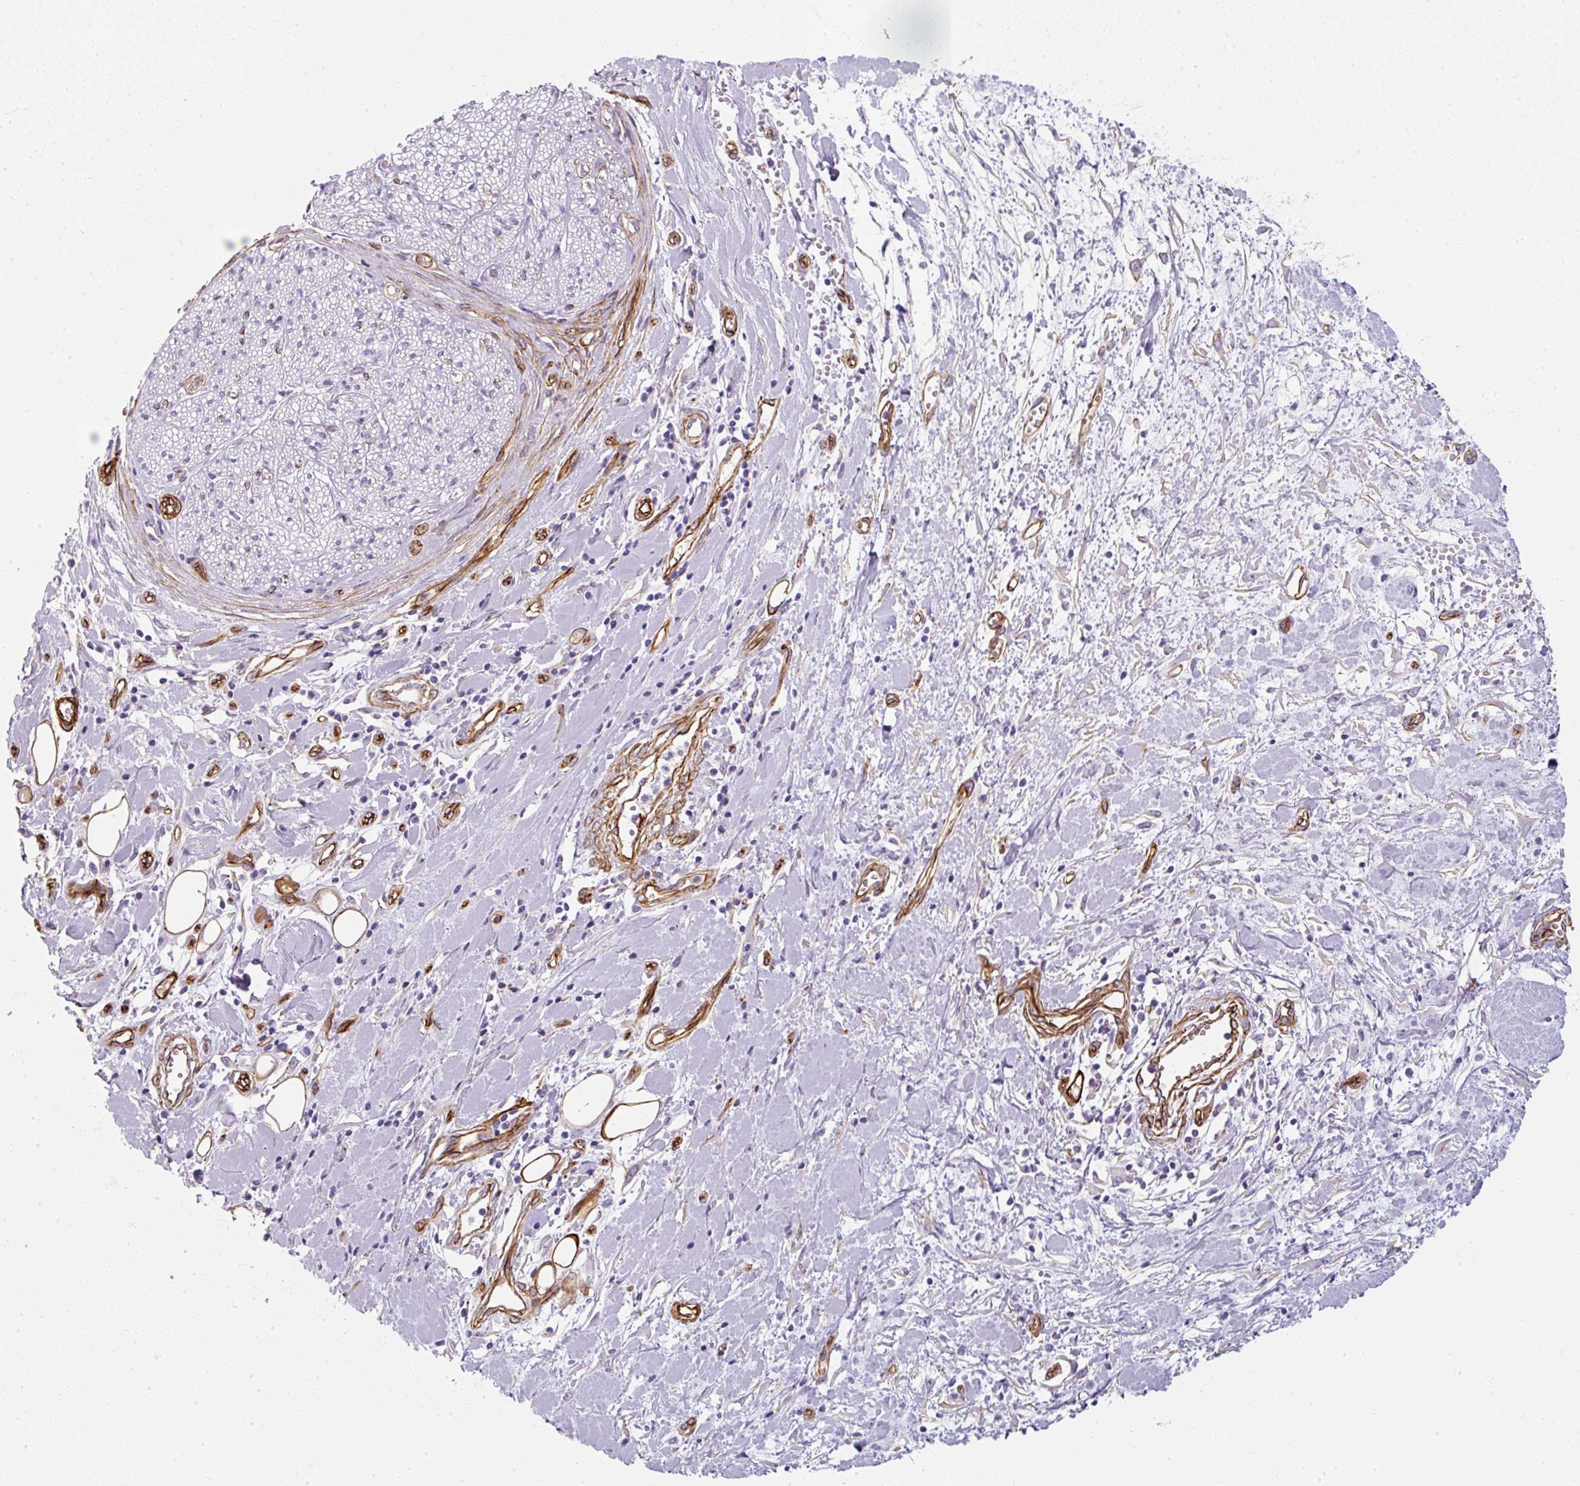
{"staining": {"intensity": "negative", "quantity": "none", "location": "none"}, "tissue": "stomach cancer", "cell_type": "Tumor cells", "image_type": "cancer", "snomed": [{"axis": "morphology", "description": "Adenocarcinoma, NOS"}, {"axis": "topography", "description": "Stomach, upper"}], "caption": "Immunohistochemical staining of human stomach cancer shows no significant expression in tumor cells. (DAB (3,3'-diaminobenzidine) immunohistochemistry (IHC), high magnification).", "gene": "CAVIN3", "patient": {"sex": "male", "age": 62}}